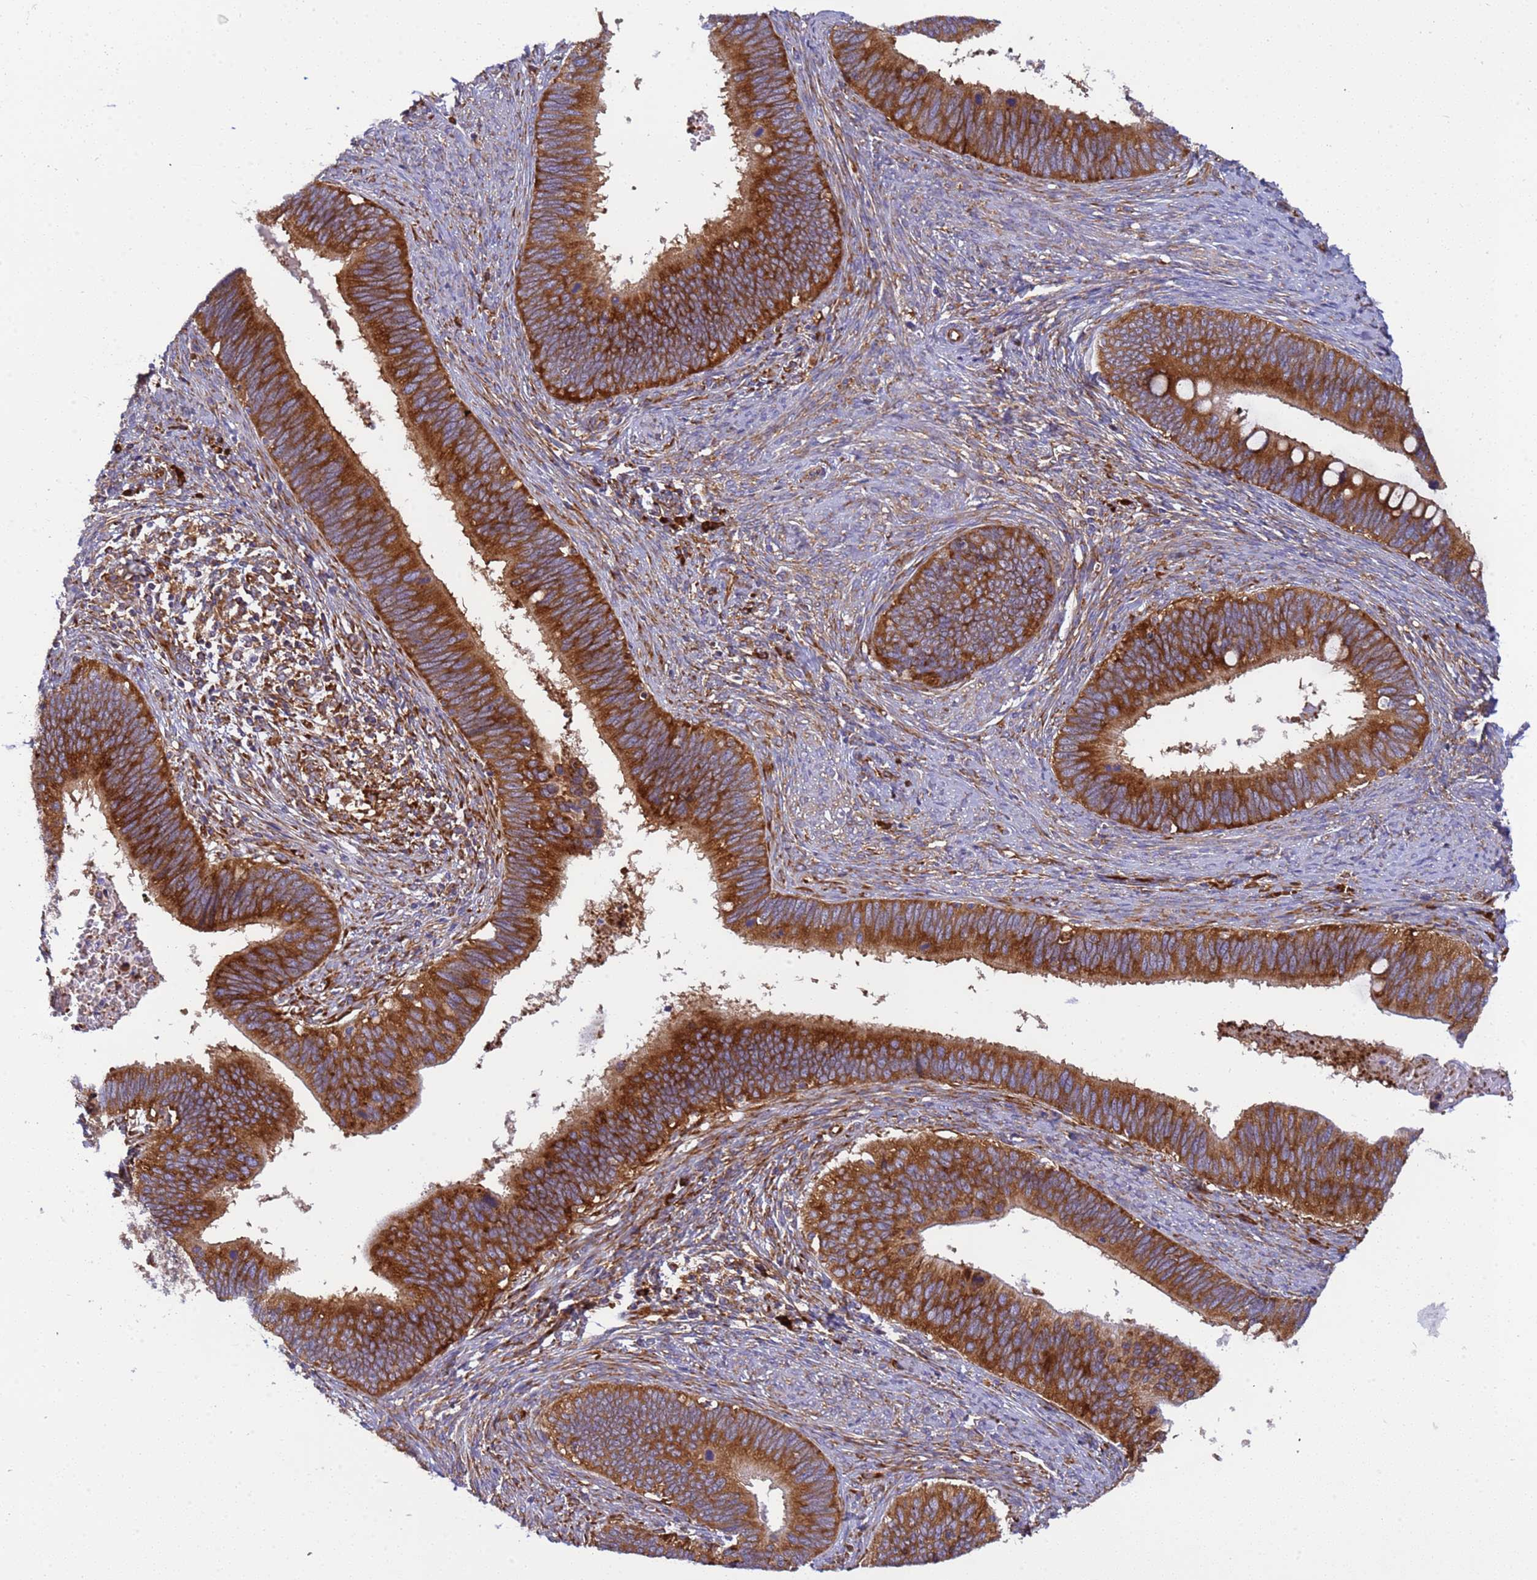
{"staining": {"intensity": "strong", "quantity": ">75%", "location": "cytoplasmic/membranous"}, "tissue": "cervical cancer", "cell_type": "Tumor cells", "image_type": "cancer", "snomed": [{"axis": "morphology", "description": "Adenocarcinoma, NOS"}, {"axis": "topography", "description": "Cervix"}], "caption": "Immunohistochemical staining of cervical cancer (adenocarcinoma) shows high levels of strong cytoplasmic/membranous protein staining in about >75% of tumor cells.", "gene": "RPL36", "patient": {"sex": "female", "age": 42}}